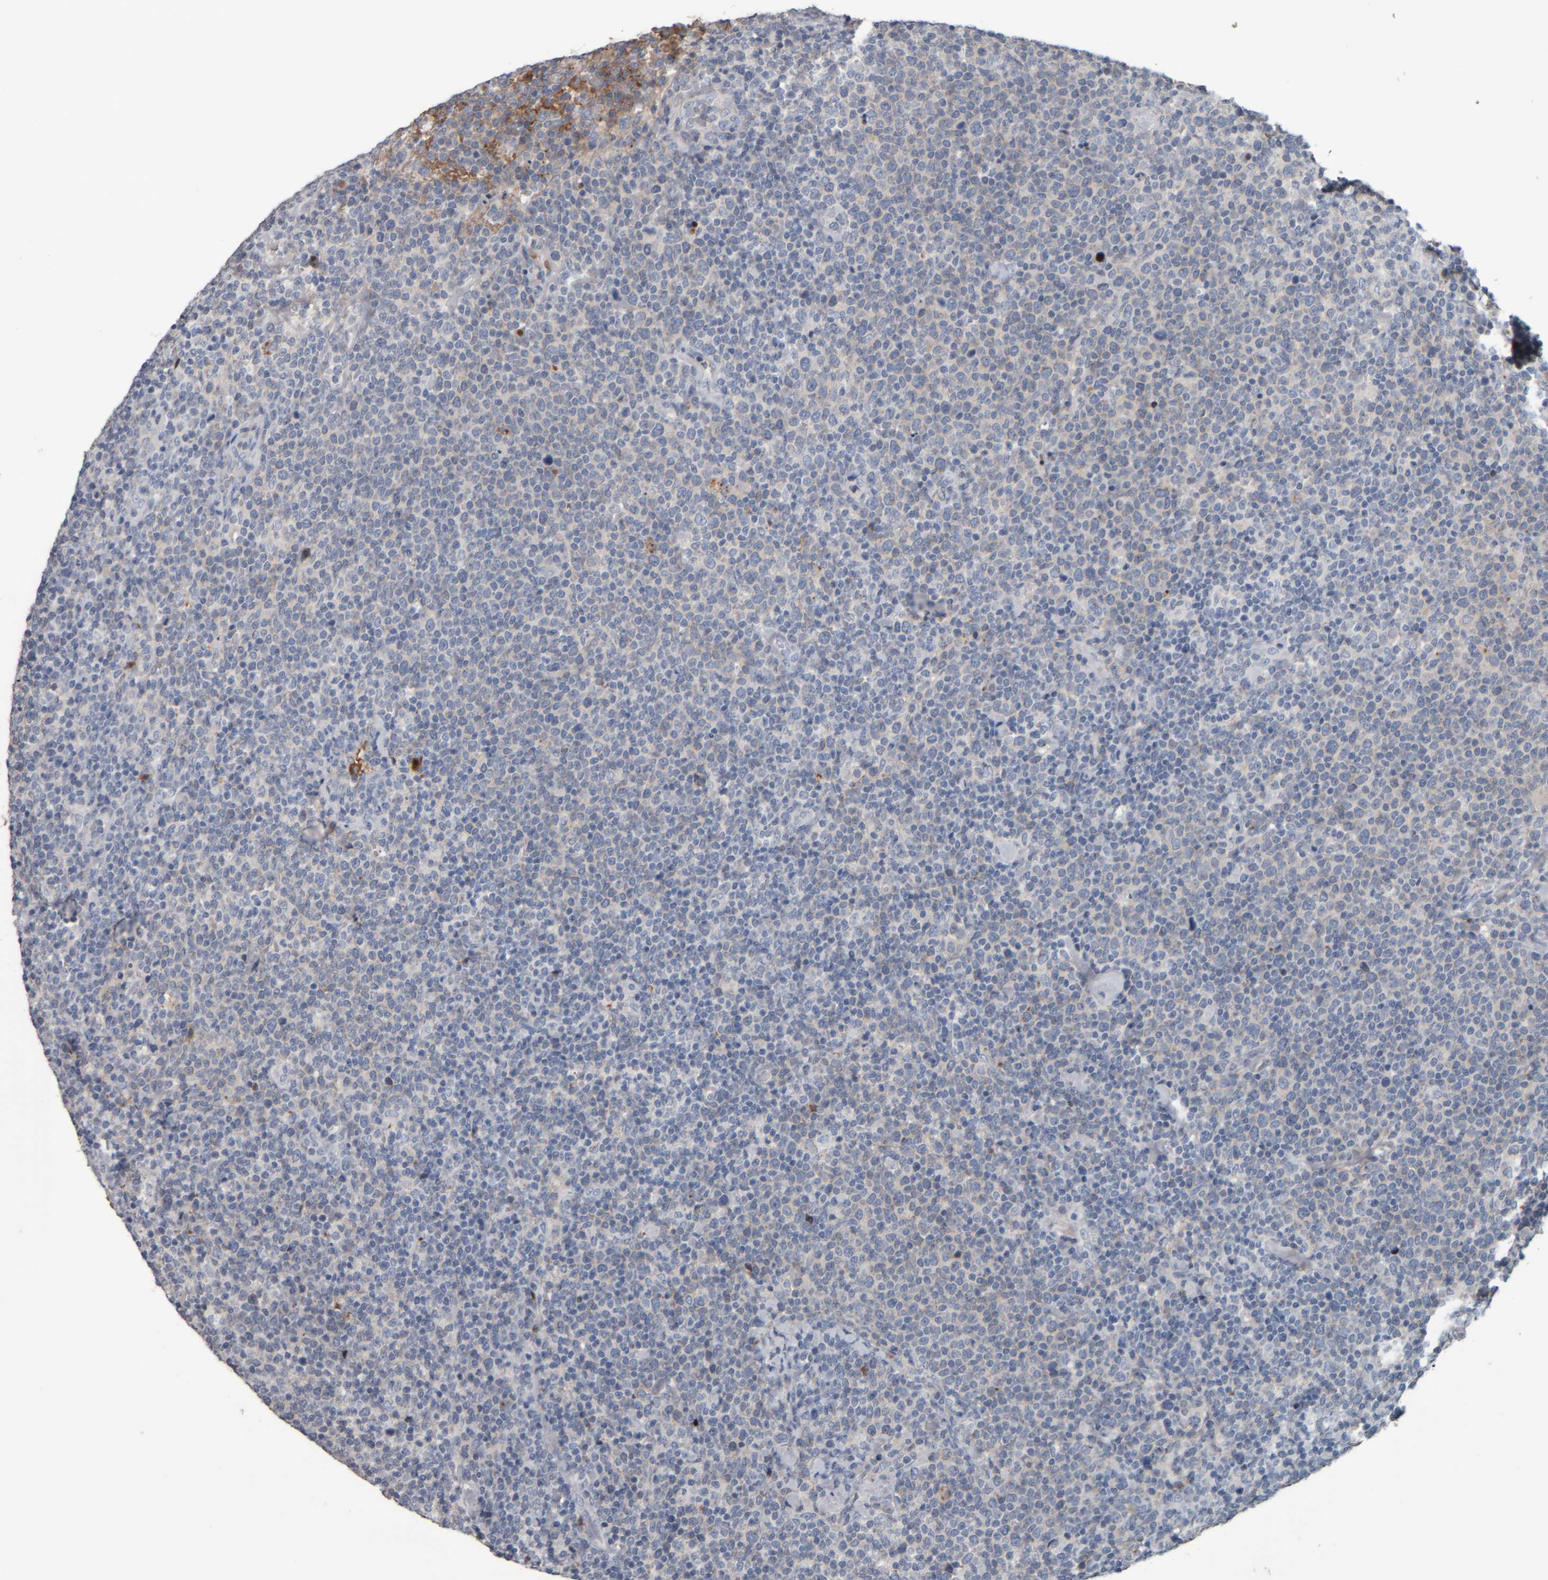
{"staining": {"intensity": "moderate", "quantity": "<25%", "location": "cytoplasmic/membranous"}, "tissue": "lymphoma", "cell_type": "Tumor cells", "image_type": "cancer", "snomed": [{"axis": "morphology", "description": "Malignant lymphoma, non-Hodgkin's type, High grade"}, {"axis": "topography", "description": "Lymph node"}], "caption": "The immunohistochemical stain shows moderate cytoplasmic/membranous staining in tumor cells of lymphoma tissue.", "gene": "CAVIN4", "patient": {"sex": "male", "age": 61}}